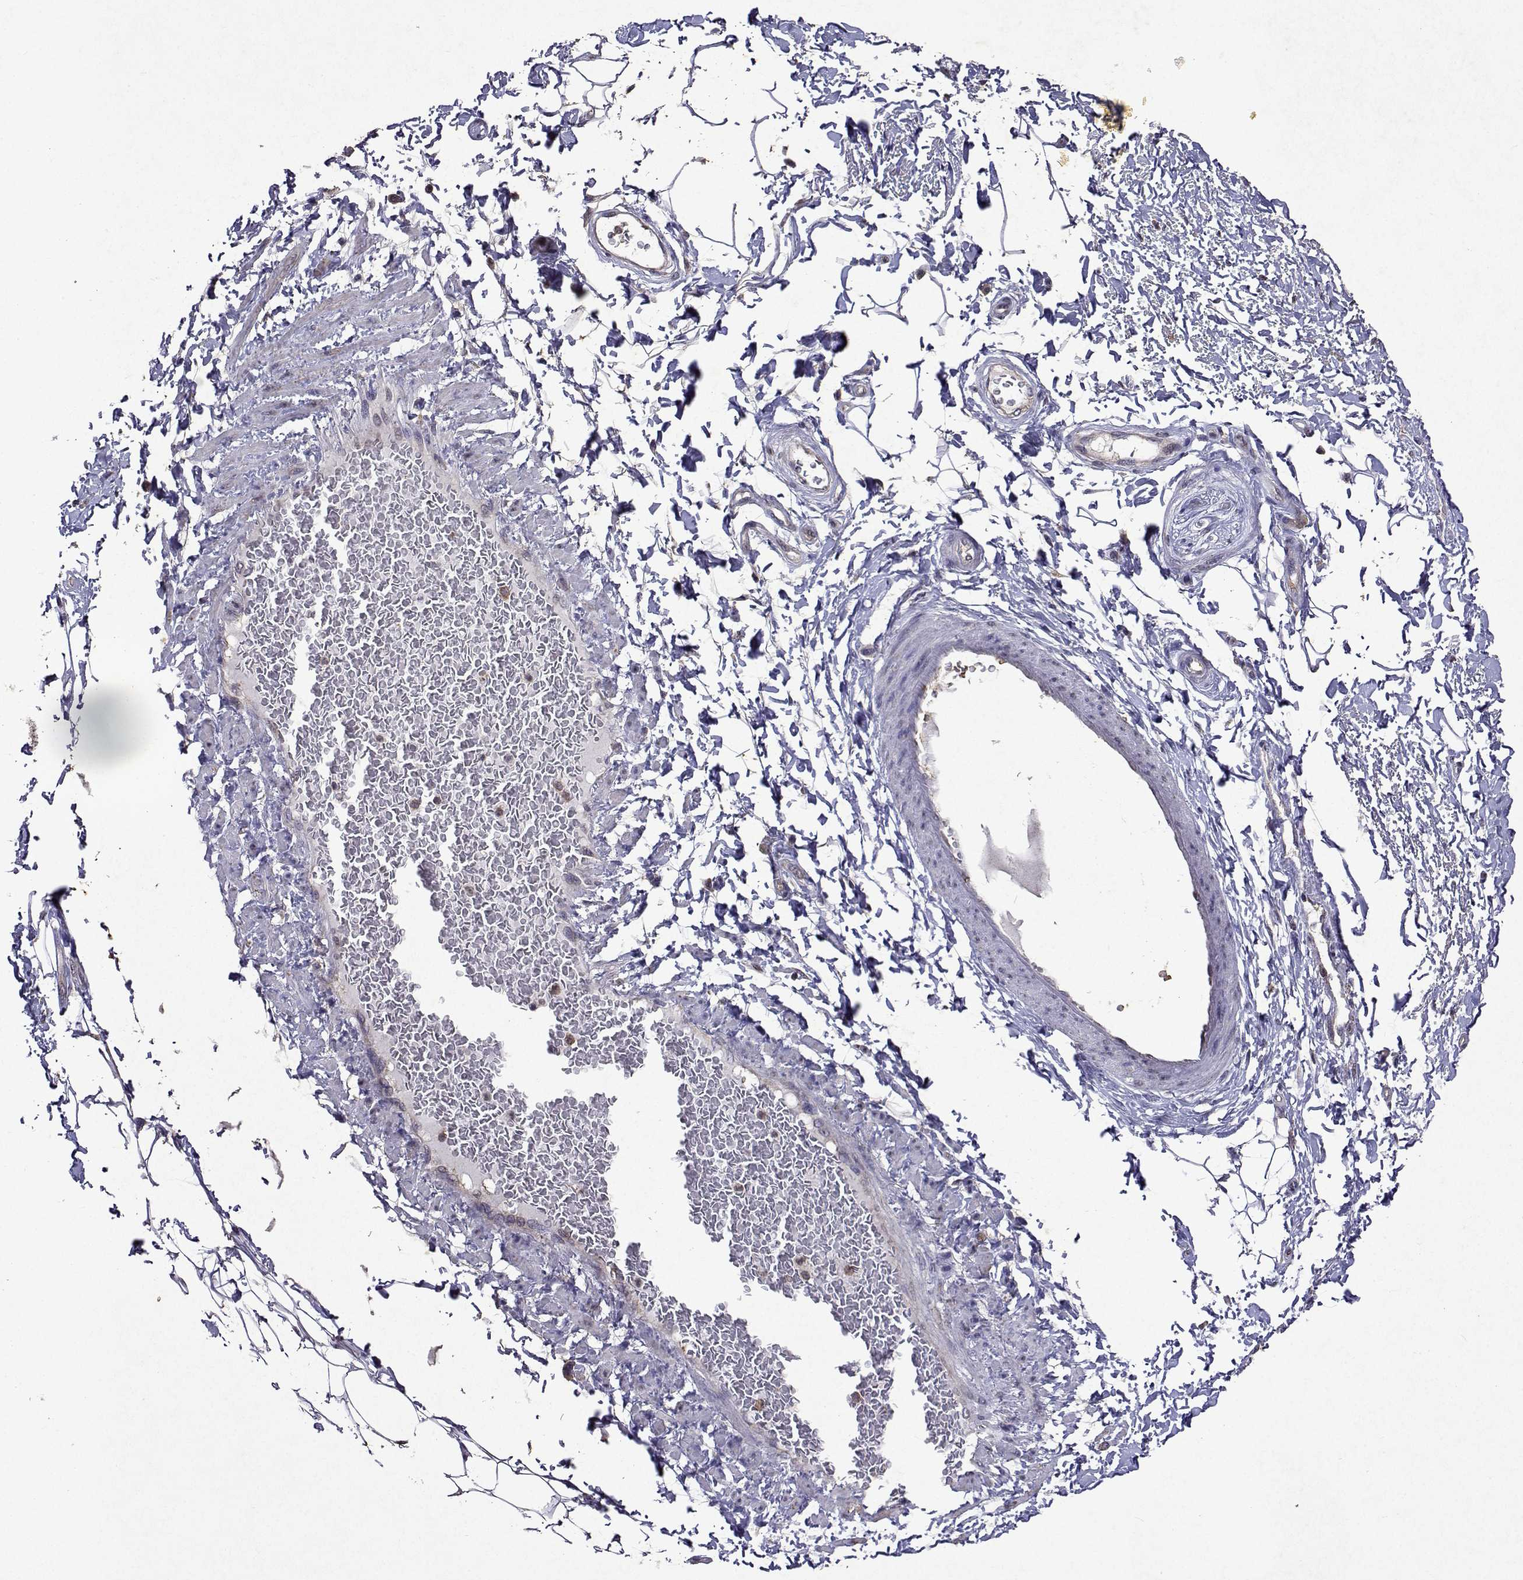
{"staining": {"intensity": "moderate", "quantity": "<25%", "location": "nuclear"}, "tissue": "adipose tissue", "cell_type": "Adipocytes", "image_type": "normal", "snomed": [{"axis": "morphology", "description": "Normal tissue, NOS"}, {"axis": "topography", "description": "Peripheral nerve tissue"}], "caption": "Protein positivity by IHC demonstrates moderate nuclear expression in about <25% of adipocytes in normal adipose tissue.", "gene": "TARBP2", "patient": {"sex": "male", "age": 51}}